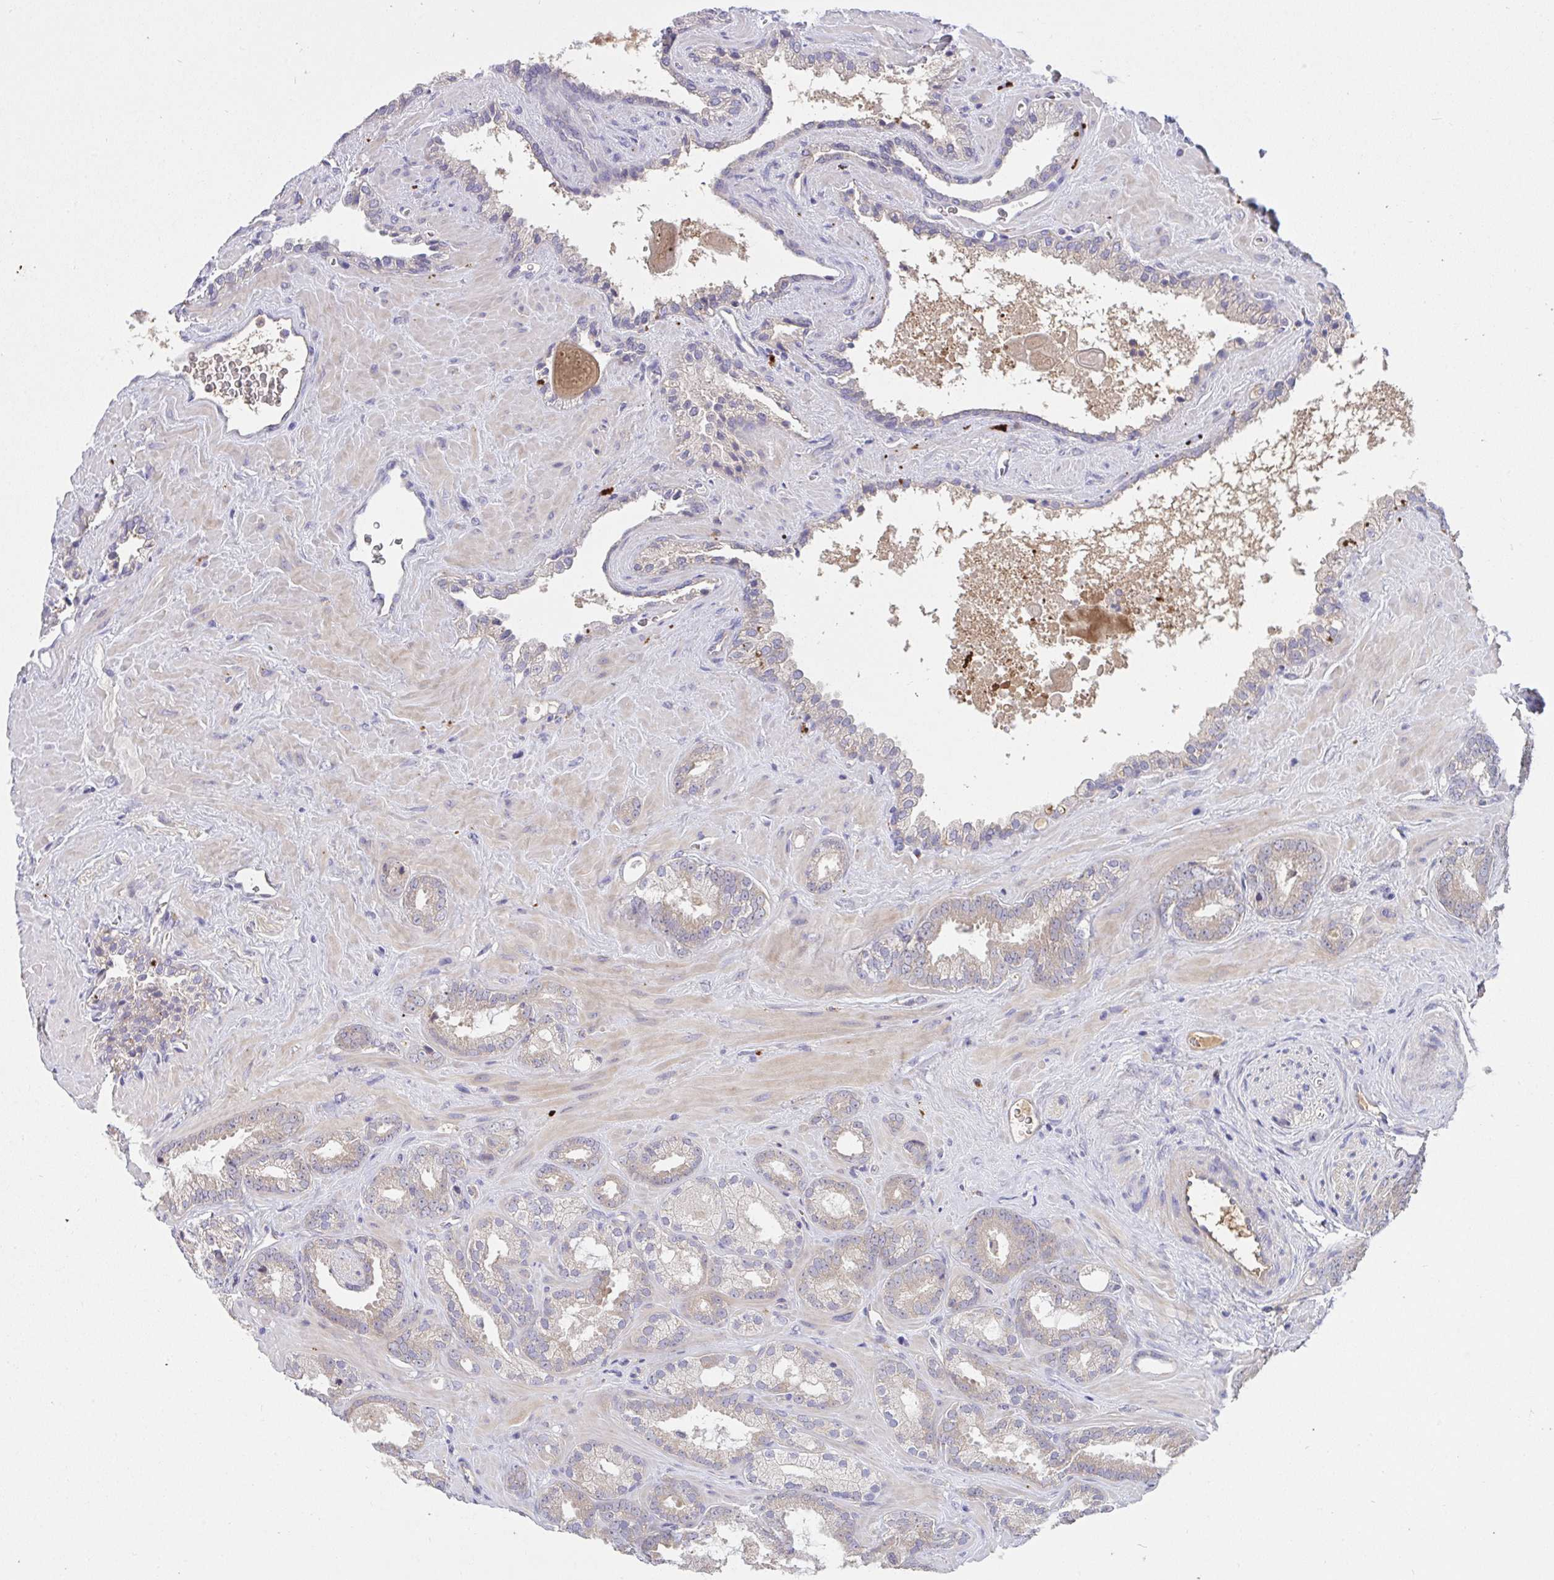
{"staining": {"intensity": "weak", "quantity": "<25%", "location": "cytoplasmic/membranous"}, "tissue": "prostate cancer", "cell_type": "Tumor cells", "image_type": "cancer", "snomed": [{"axis": "morphology", "description": "Adenocarcinoma, Low grade"}, {"axis": "topography", "description": "Prostate"}], "caption": "Tumor cells are negative for brown protein staining in prostate cancer. The staining was performed using DAB to visualize the protein expression in brown, while the nuclei were stained in blue with hematoxylin (Magnification: 20x).", "gene": "ZNF581", "patient": {"sex": "male", "age": 62}}